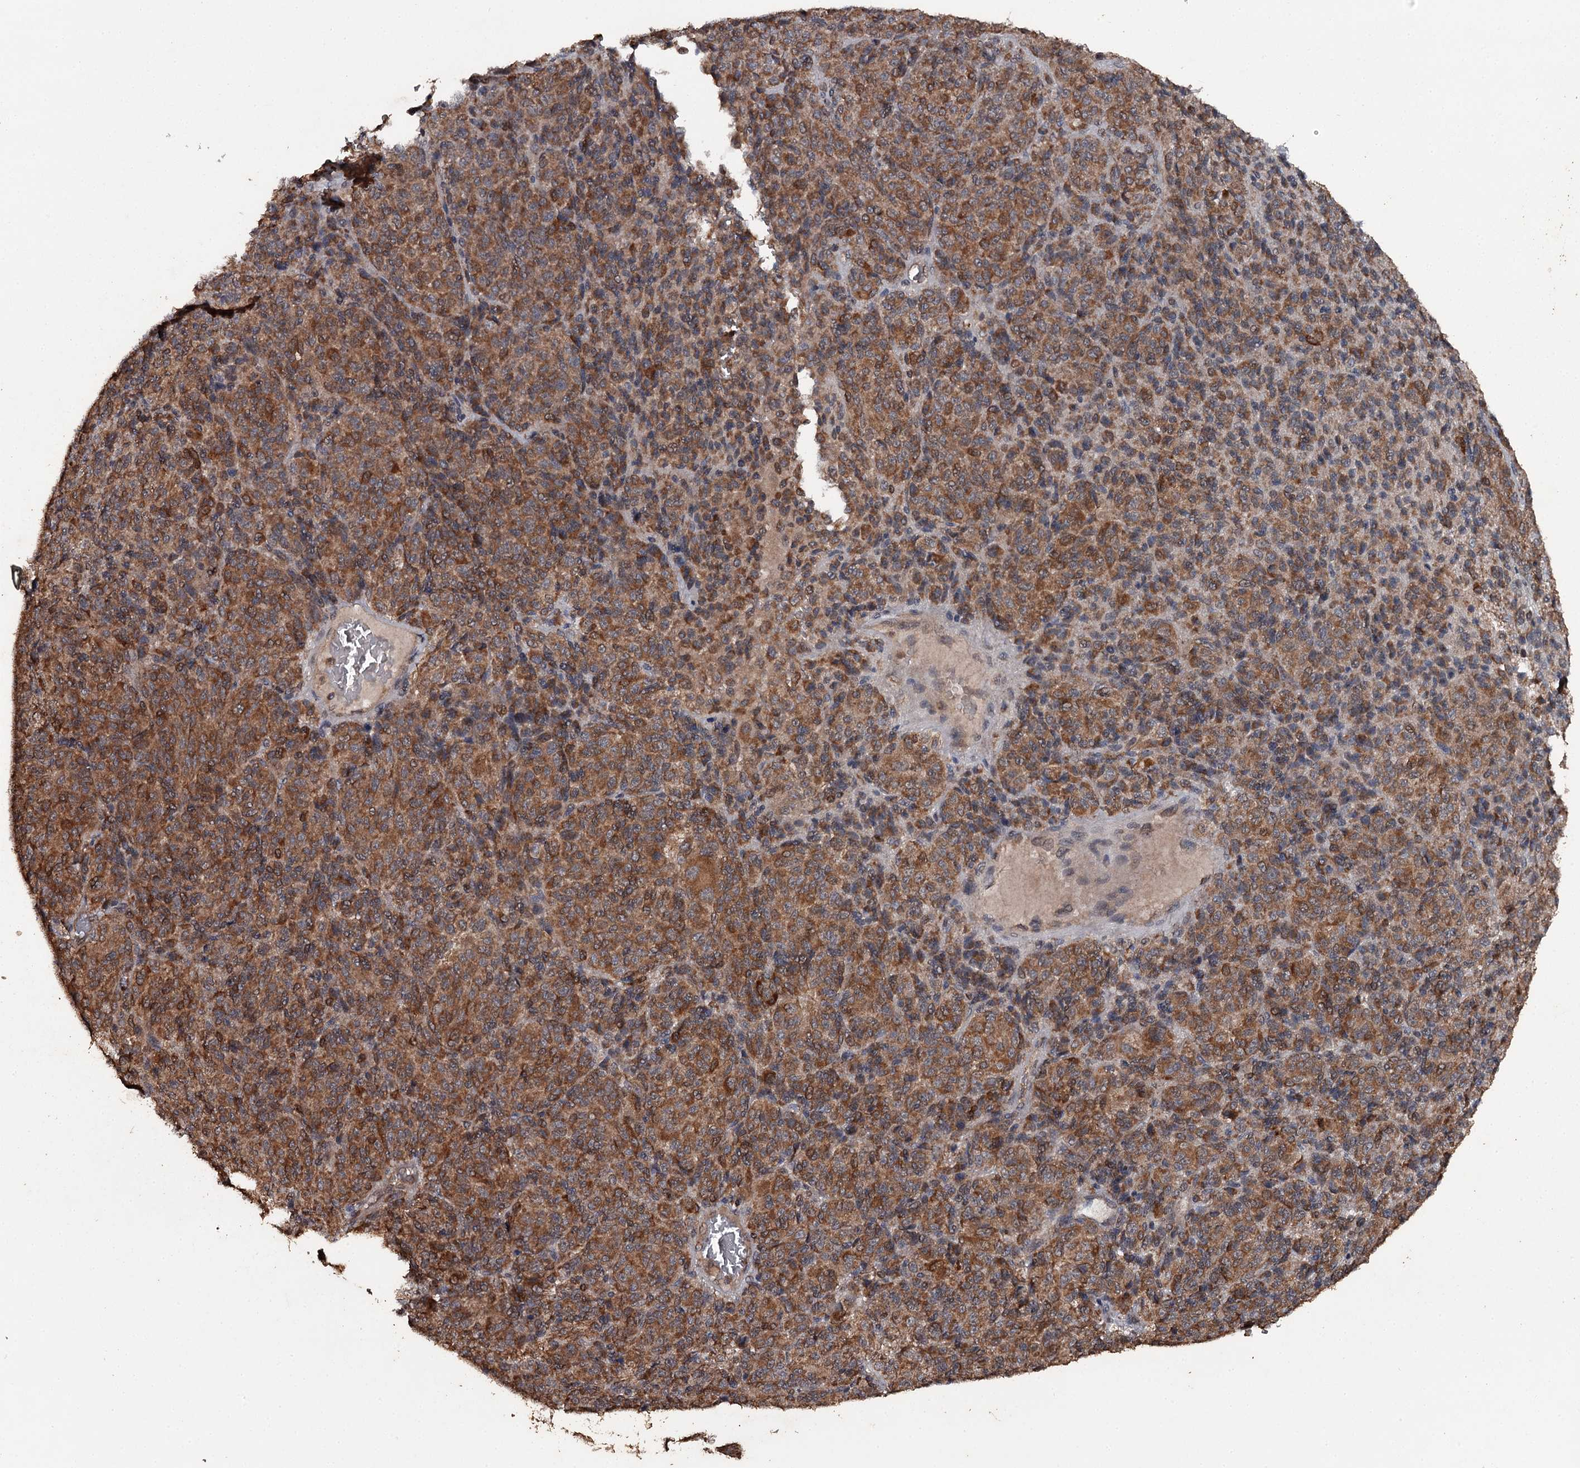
{"staining": {"intensity": "moderate", "quantity": ">75%", "location": "cytoplasmic/membranous"}, "tissue": "melanoma", "cell_type": "Tumor cells", "image_type": "cancer", "snomed": [{"axis": "morphology", "description": "Malignant melanoma, Metastatic site"}, {"axis": "topography", "description": "Brain"}], "caption": "Tumor cells display moderate cytoplasmic/membranous expression in approximately >75% of cells in melanoma.", "gene": "WIPI1", "patient": {"sex": "female", "age": 56}}